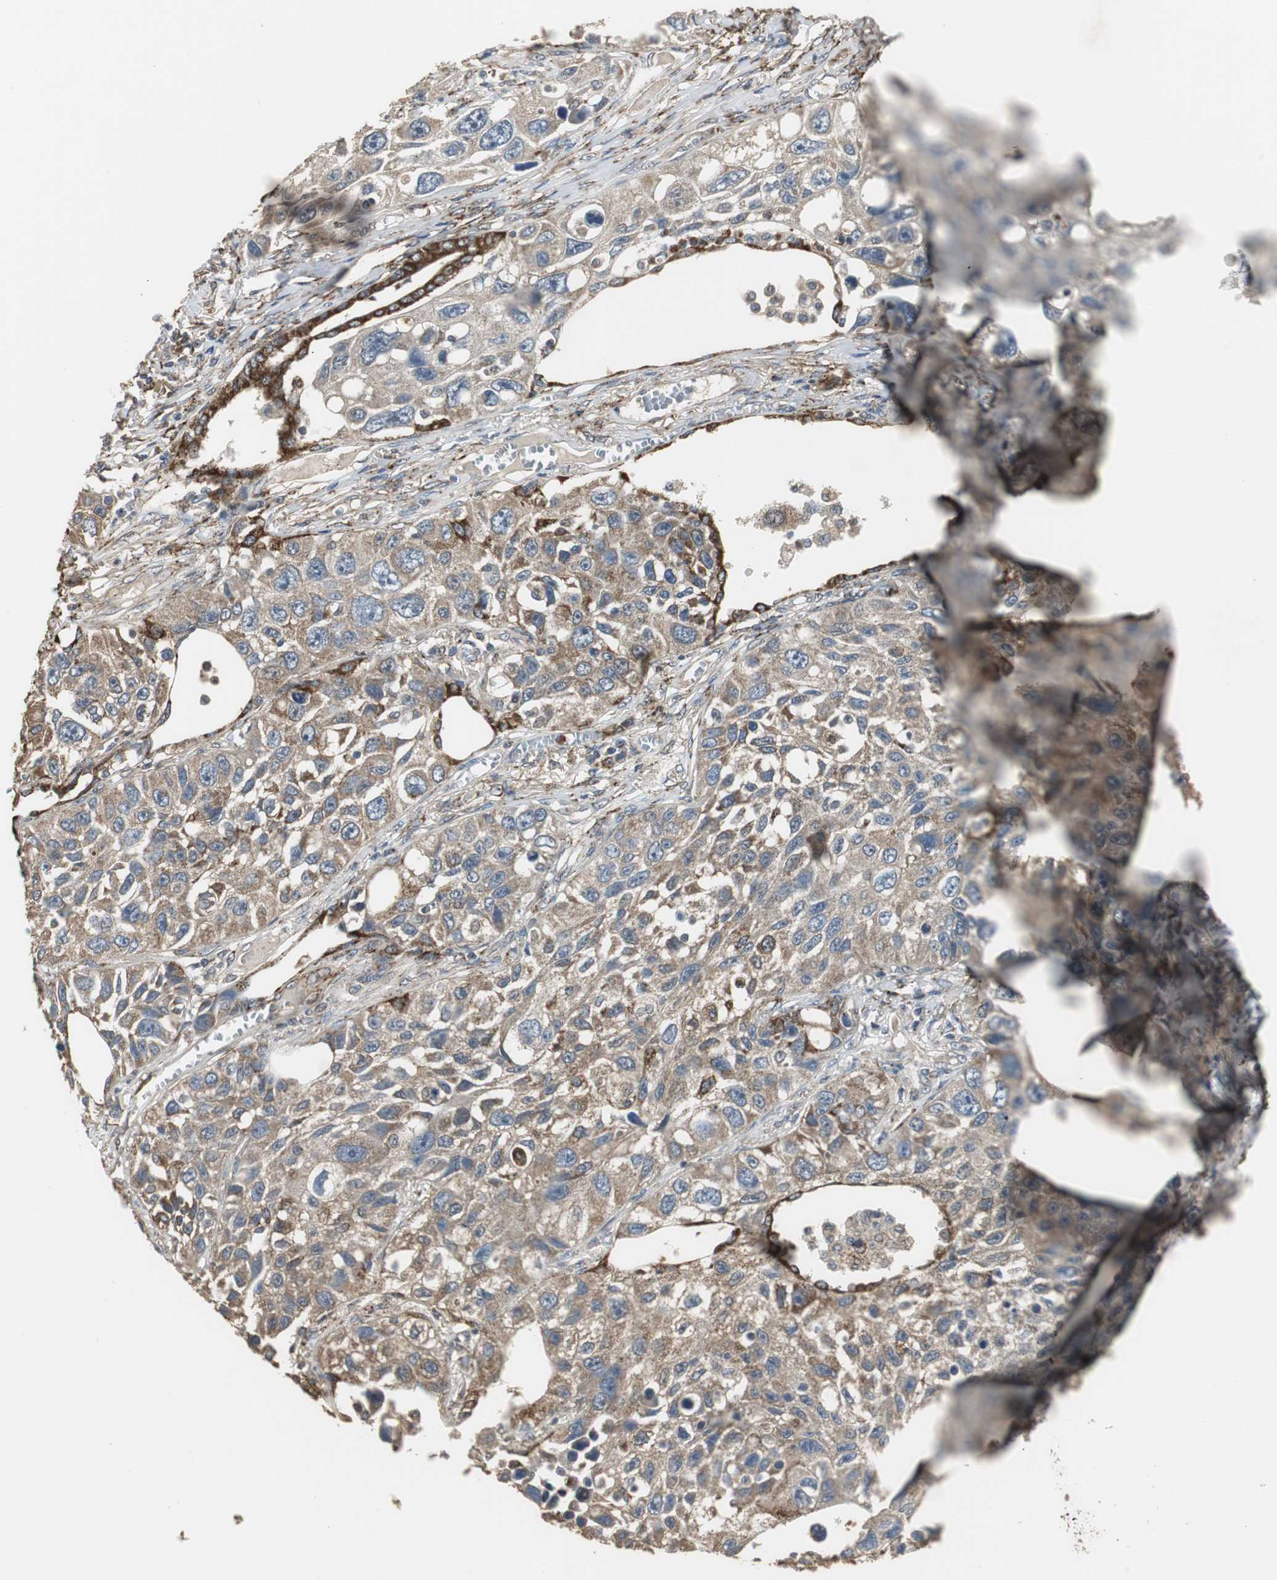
{"staining": {"intensity": "moderate", "quantity": ">75%", "location": "cytoplasmic/membranous"}, "tissue": "lung cancer", "cell_type": "Tumor cells", "image_type": "cancer", "snomed": [{"axis": "morphology", "description": "Squamous cell carcinoma, NOS"}, {"axis": "topography", "description": "Lung"}], "caption": "This is an image of immunohistochemistry staining of lung cancer, which shows moderate positivity in the cytoplasmic/membranous of tumor cells.", "gene": "JTB", "patient": {"sex": "male", "age": 71}}